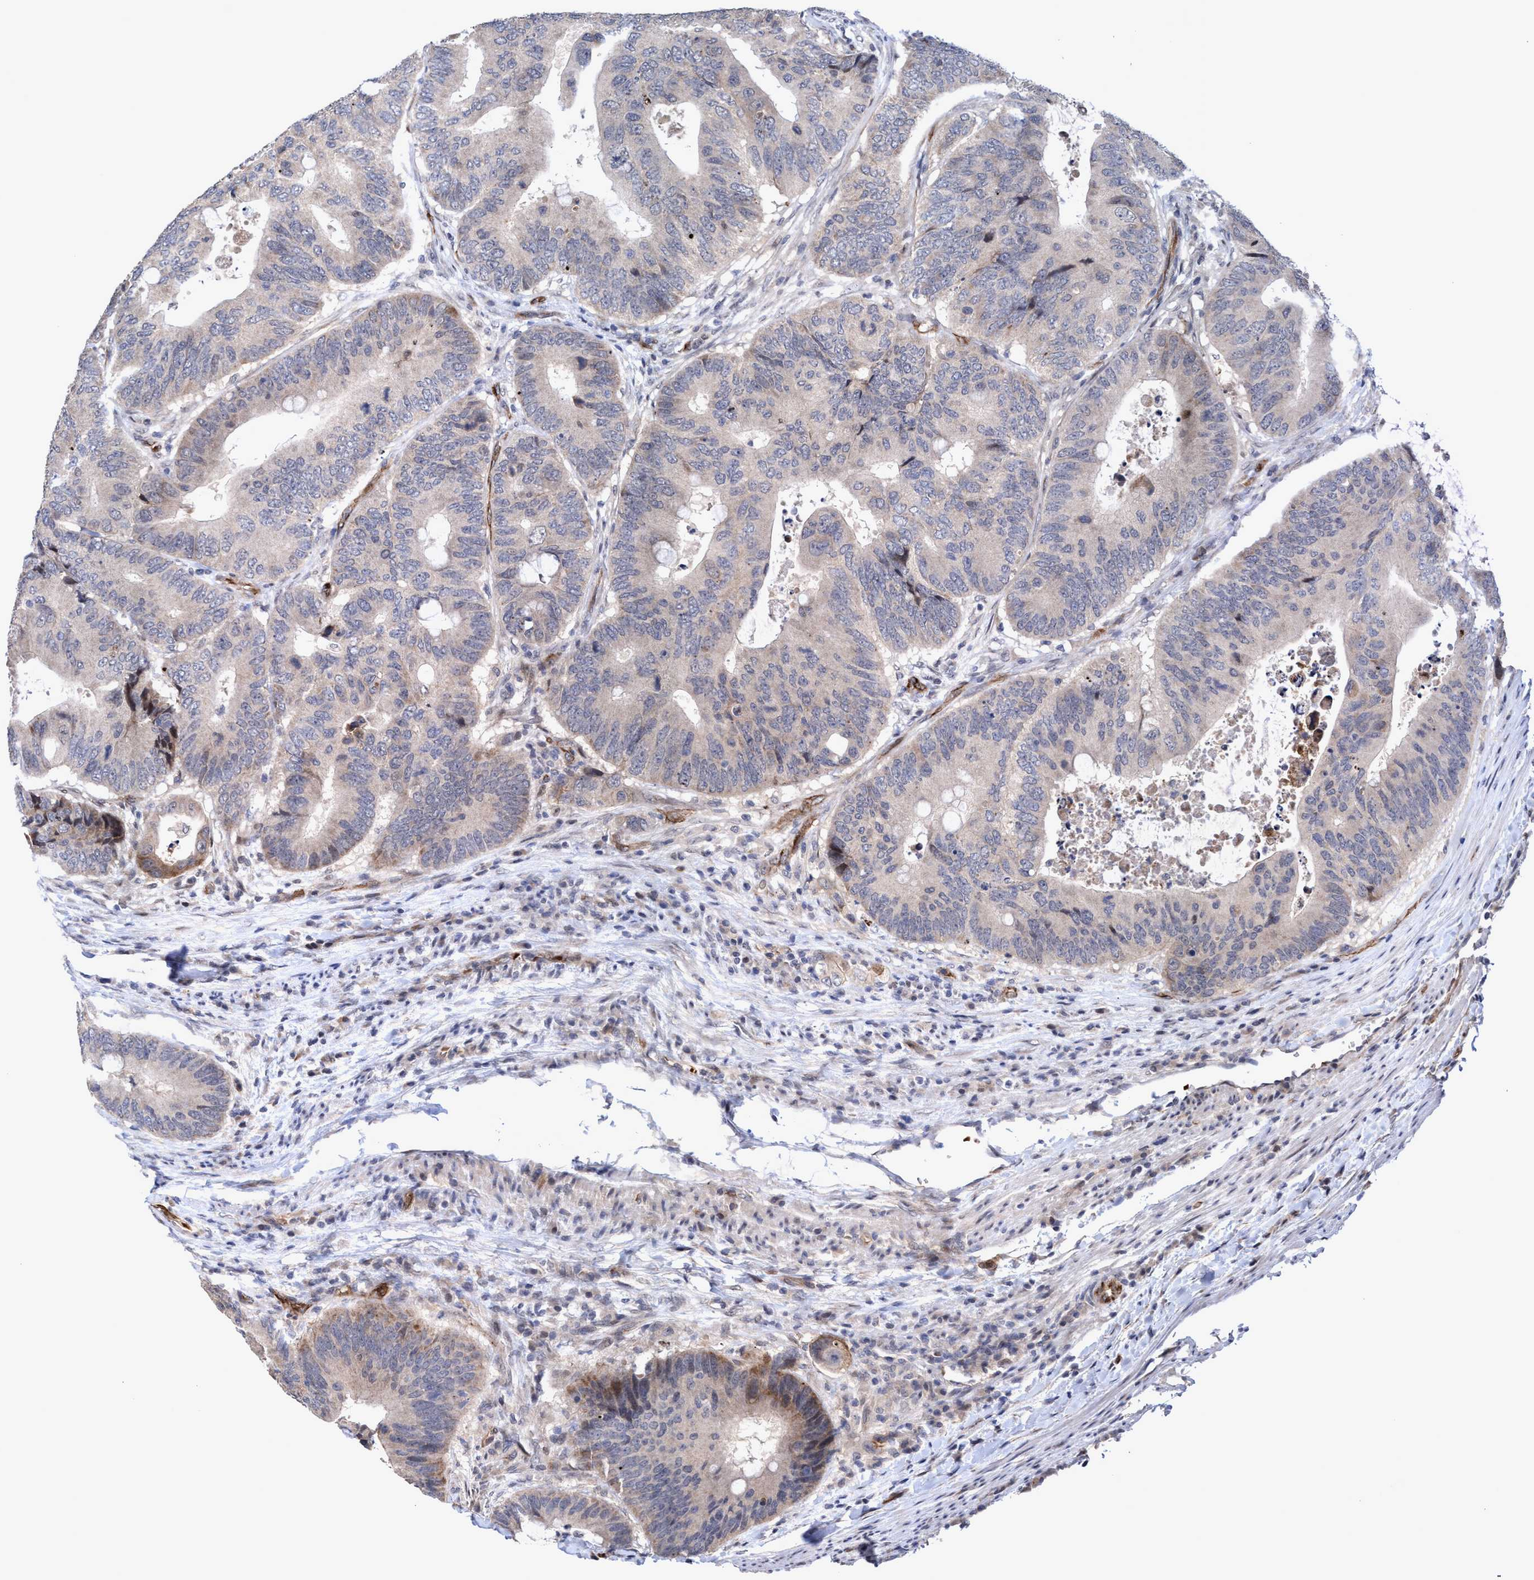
{"staining": {"intensity": "negative", "quantity": "none", "location": "none"}, "tissue": "colorectal cancer", "cell_type": "Tumor cells", "image_type": "cancer", "snomed": [{"axis": "morphology", "description": "Adenocarcinoma, NOS"}, {"axis": "topography", "description": "Colon"}], "caption": "The immunohistochemistry histopathology image has no significant expression in tumor cells of adenocarcinoma (colorectal) tissue.", "gene": "ZNF750", "patient": {"sex": "male", "age": 71}}